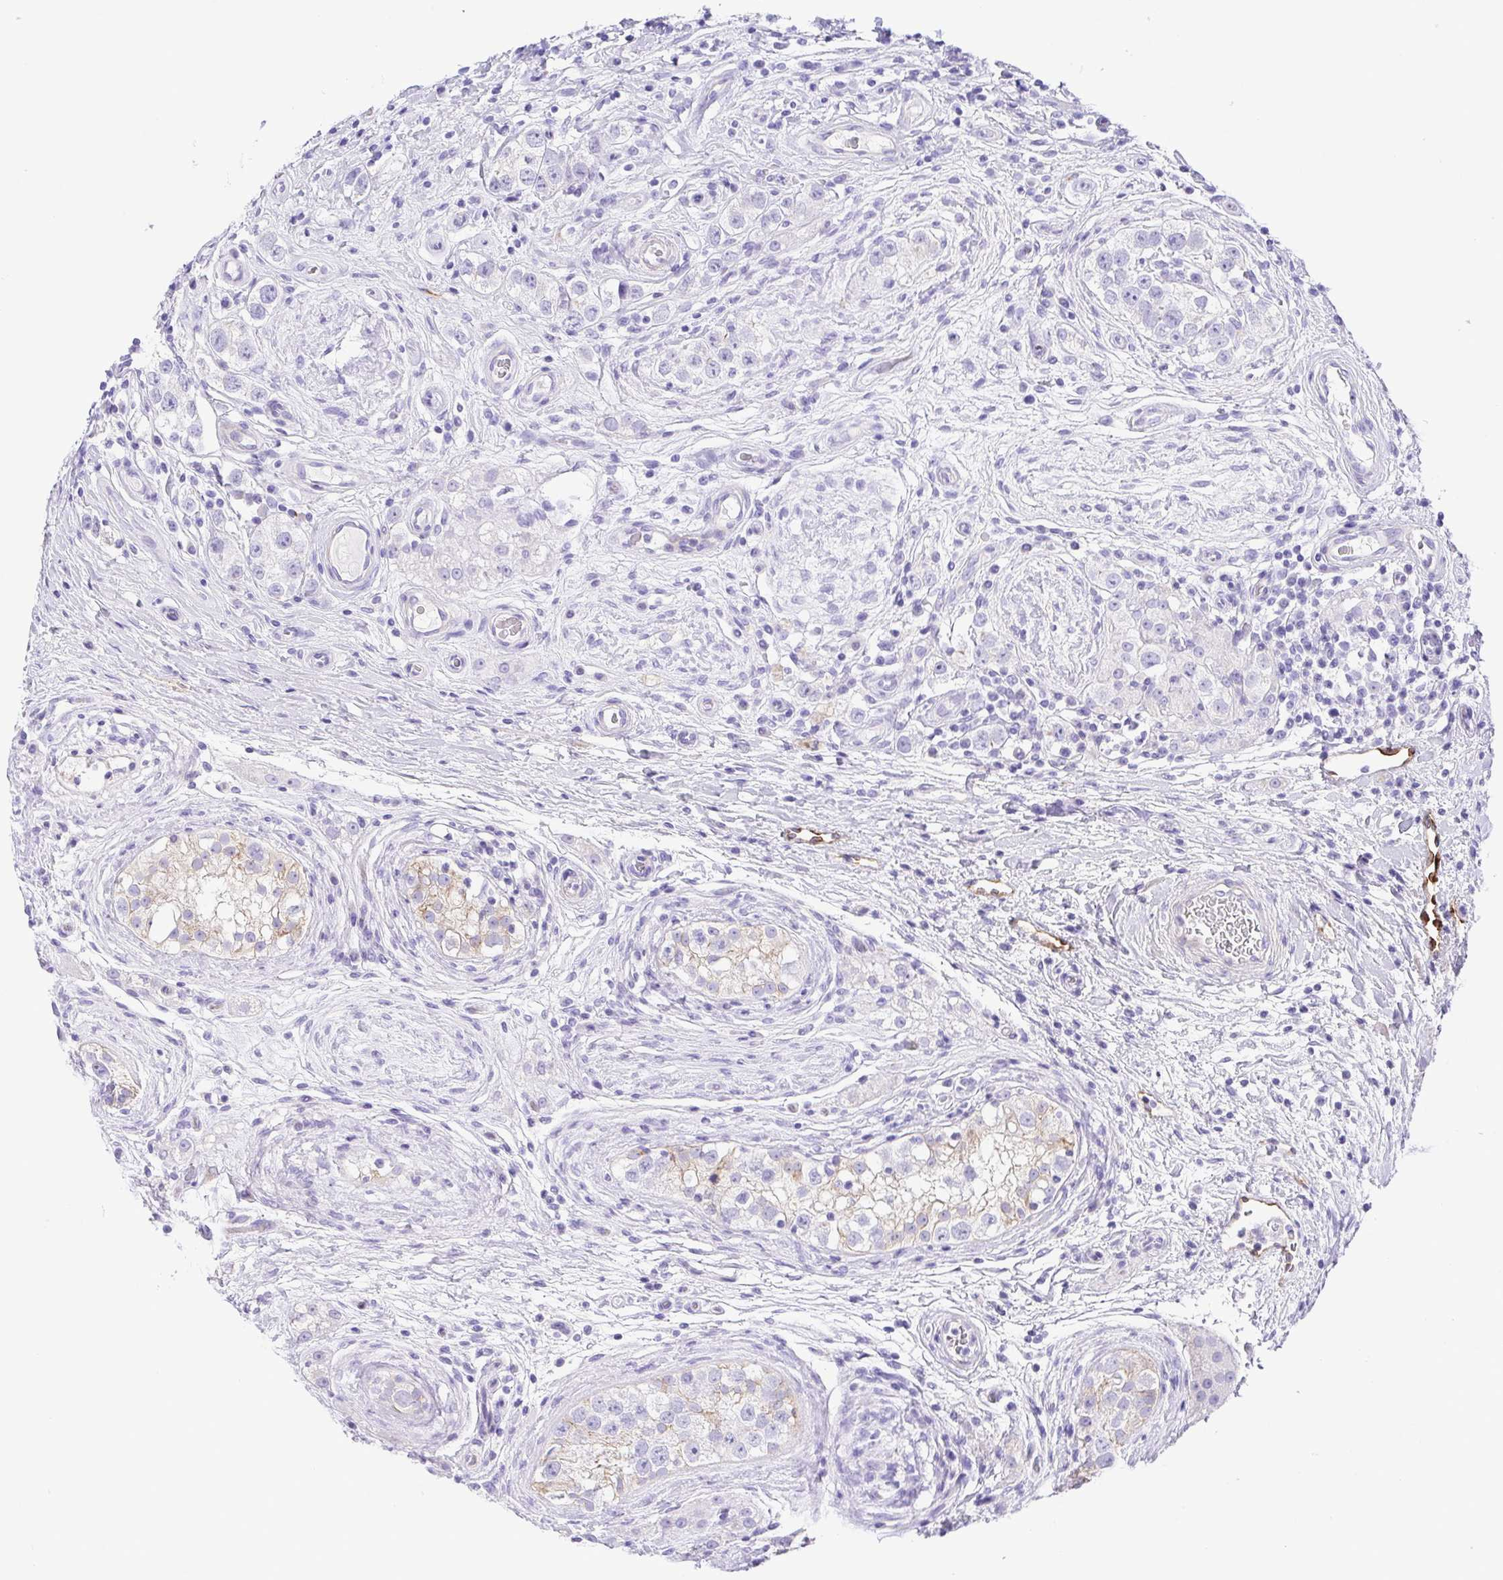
{"staining": {"intensity": "negative", "quantity": "none", "location": "none"}, "tissue": "testis cancer", "cell_type": "Tumor cells", "image_type": "cancer", "snomed": [{"axis": "morphology", "description": "Seminoma, NOS"}, {"axis": "topography", "description": "Testis"}], "caption": "This is a micrograph of immunohistochemistry (IHC) staining of seminoma (testis), which shows no expression in tumor cells. The staining was performed using DAB (3,3'-diaminobenzidine) to visualize the protein expression in brown, while the nuclei were stained in blue with hematoxylin (Magnification: 20x).", "gene": "GPR182", "patient": {"sex": "male", "age": 34}}